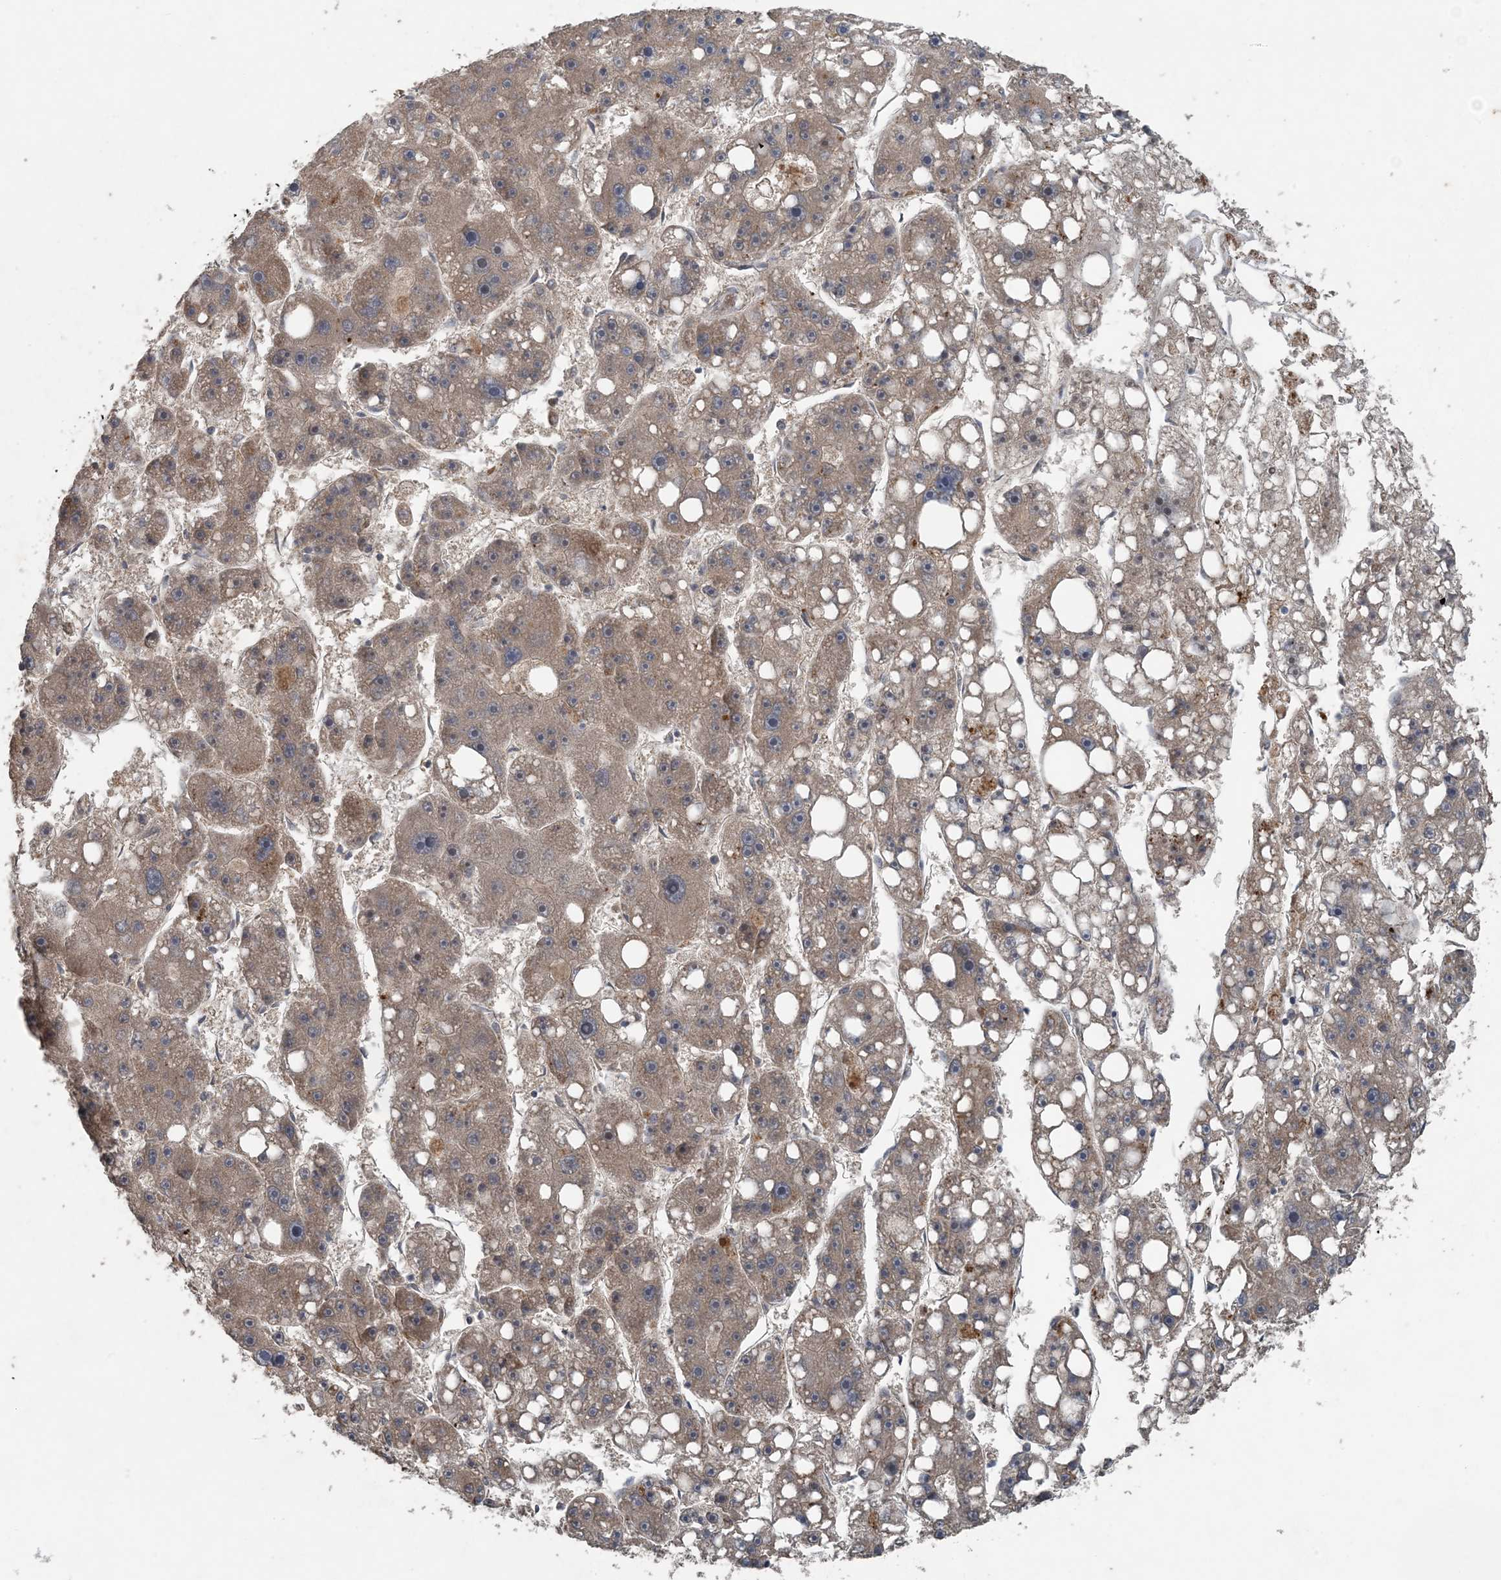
{"staining": {"intensity": "weak", "quantity": ">75%", "location": "cytoplasmic/membranous"}, "tissue": "liver cancer", "cell_type": "Tumor cells", "image_type": "cancer", "snomed": [{"axis": "morphology", "description": "Carcinoma, Hepatocellular, NOS"}, {"axis": "topography", "description": "Liver"}], "caption": "Immunohistochemical staining of human liver cancer displays weak cytoplasmic/membranous protein expression in approximately >75% of tumor cells. (DAB (3,3'-diaminobenzidine) IHC, brown staining for protein, blue staining for nuclei).", "gene": "MYO9B", "patient": {"sex": "female", "age": 61}}